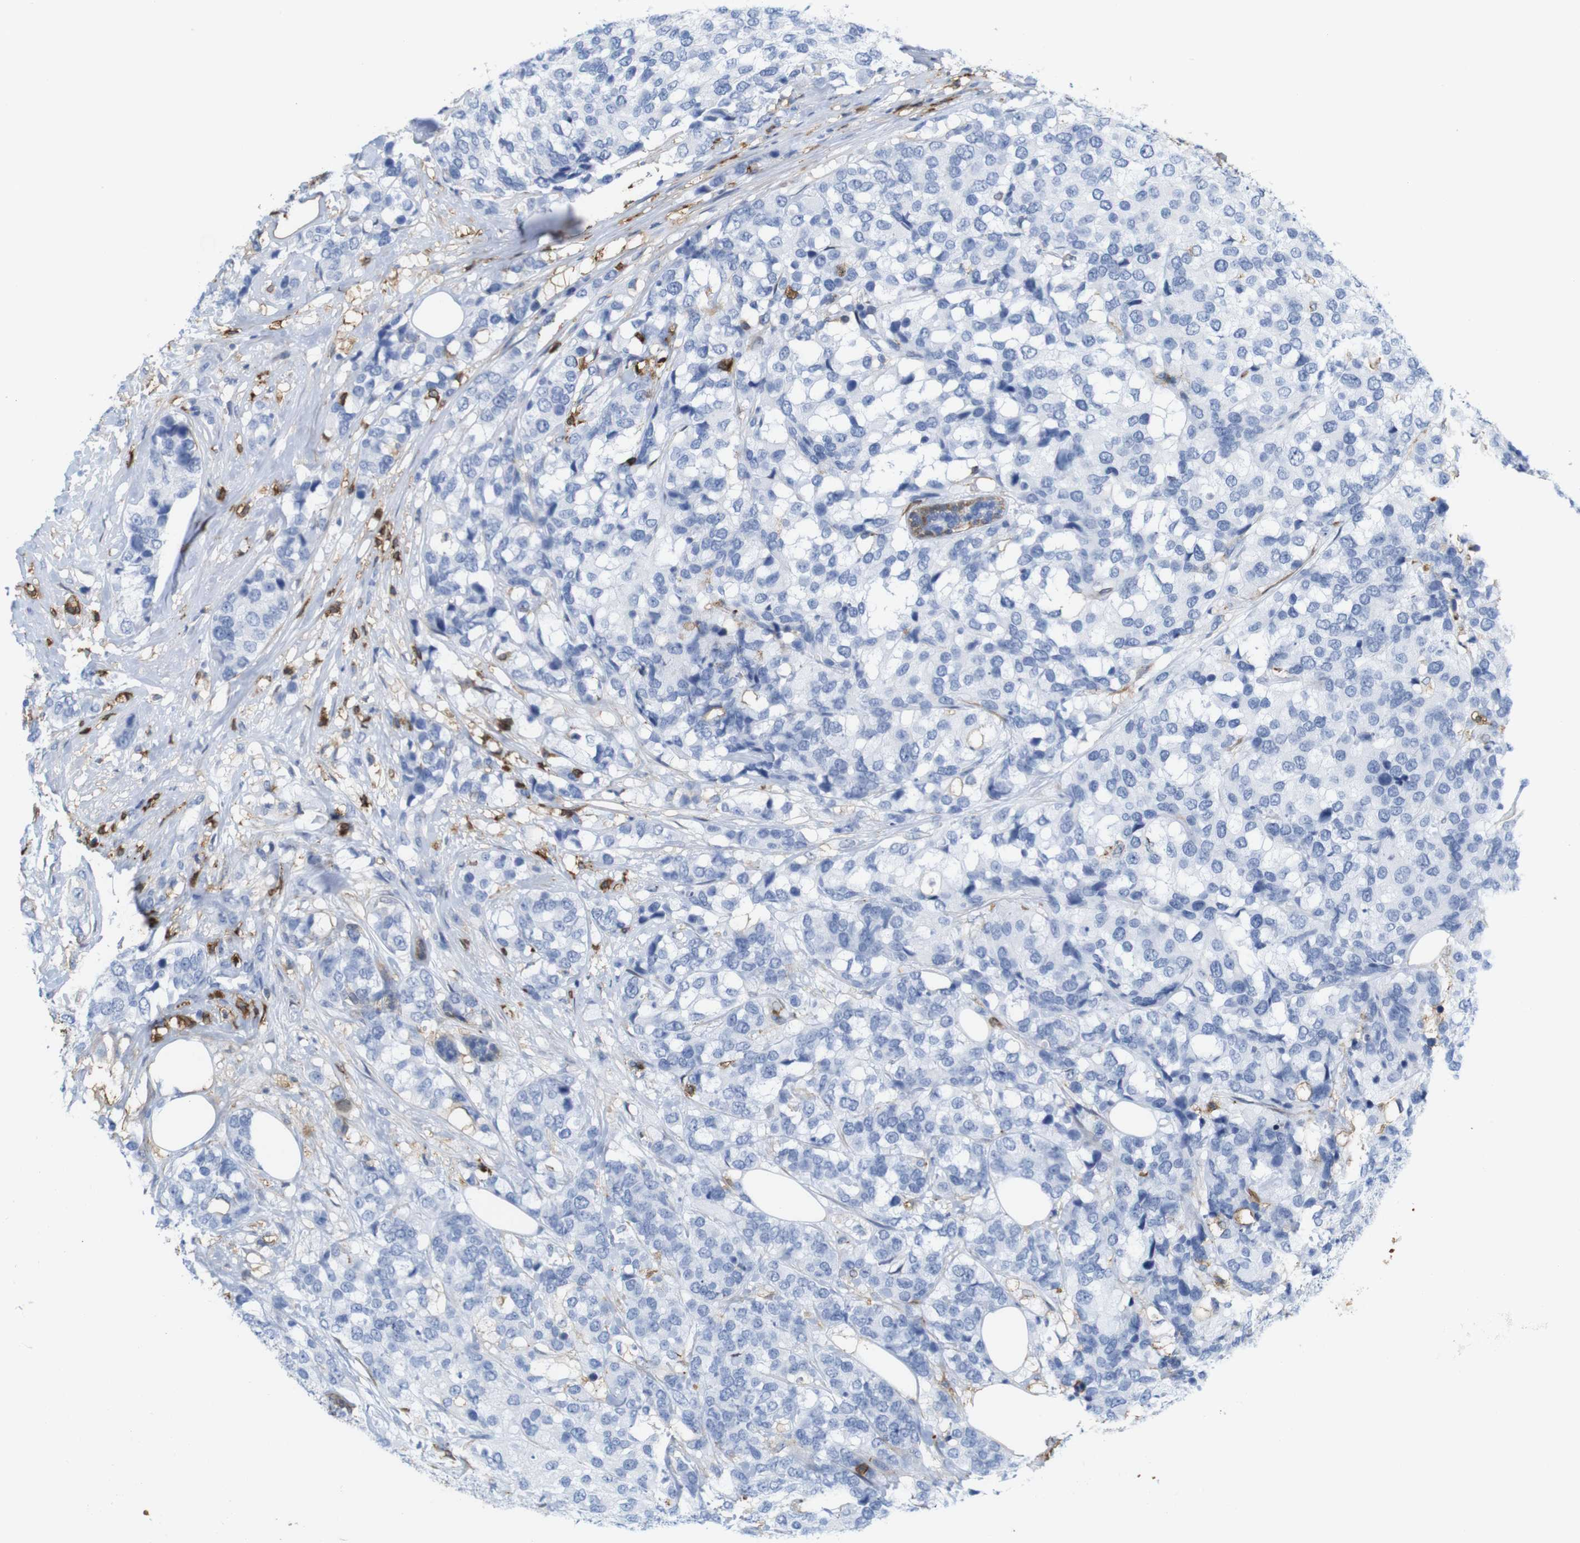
{"staining": {"intensity": "negative", "quantity": "none", "location": "none"}, "tissue": "breast cancer", "cell_type": "Tumor cells", "image_type": "cancer", "snomed": [{"axis": "morphology", "description": "Lobular carcinoma"}, {"axis": "topography", "description": "Breast"}], "caption": "High power microscopy histopathology image of an IHC image of breast lobular carcinoma, revealing no significant expression in tumor cells.", "gene": "ANXA1", "patient": {"sex": "female", "age": 59}}